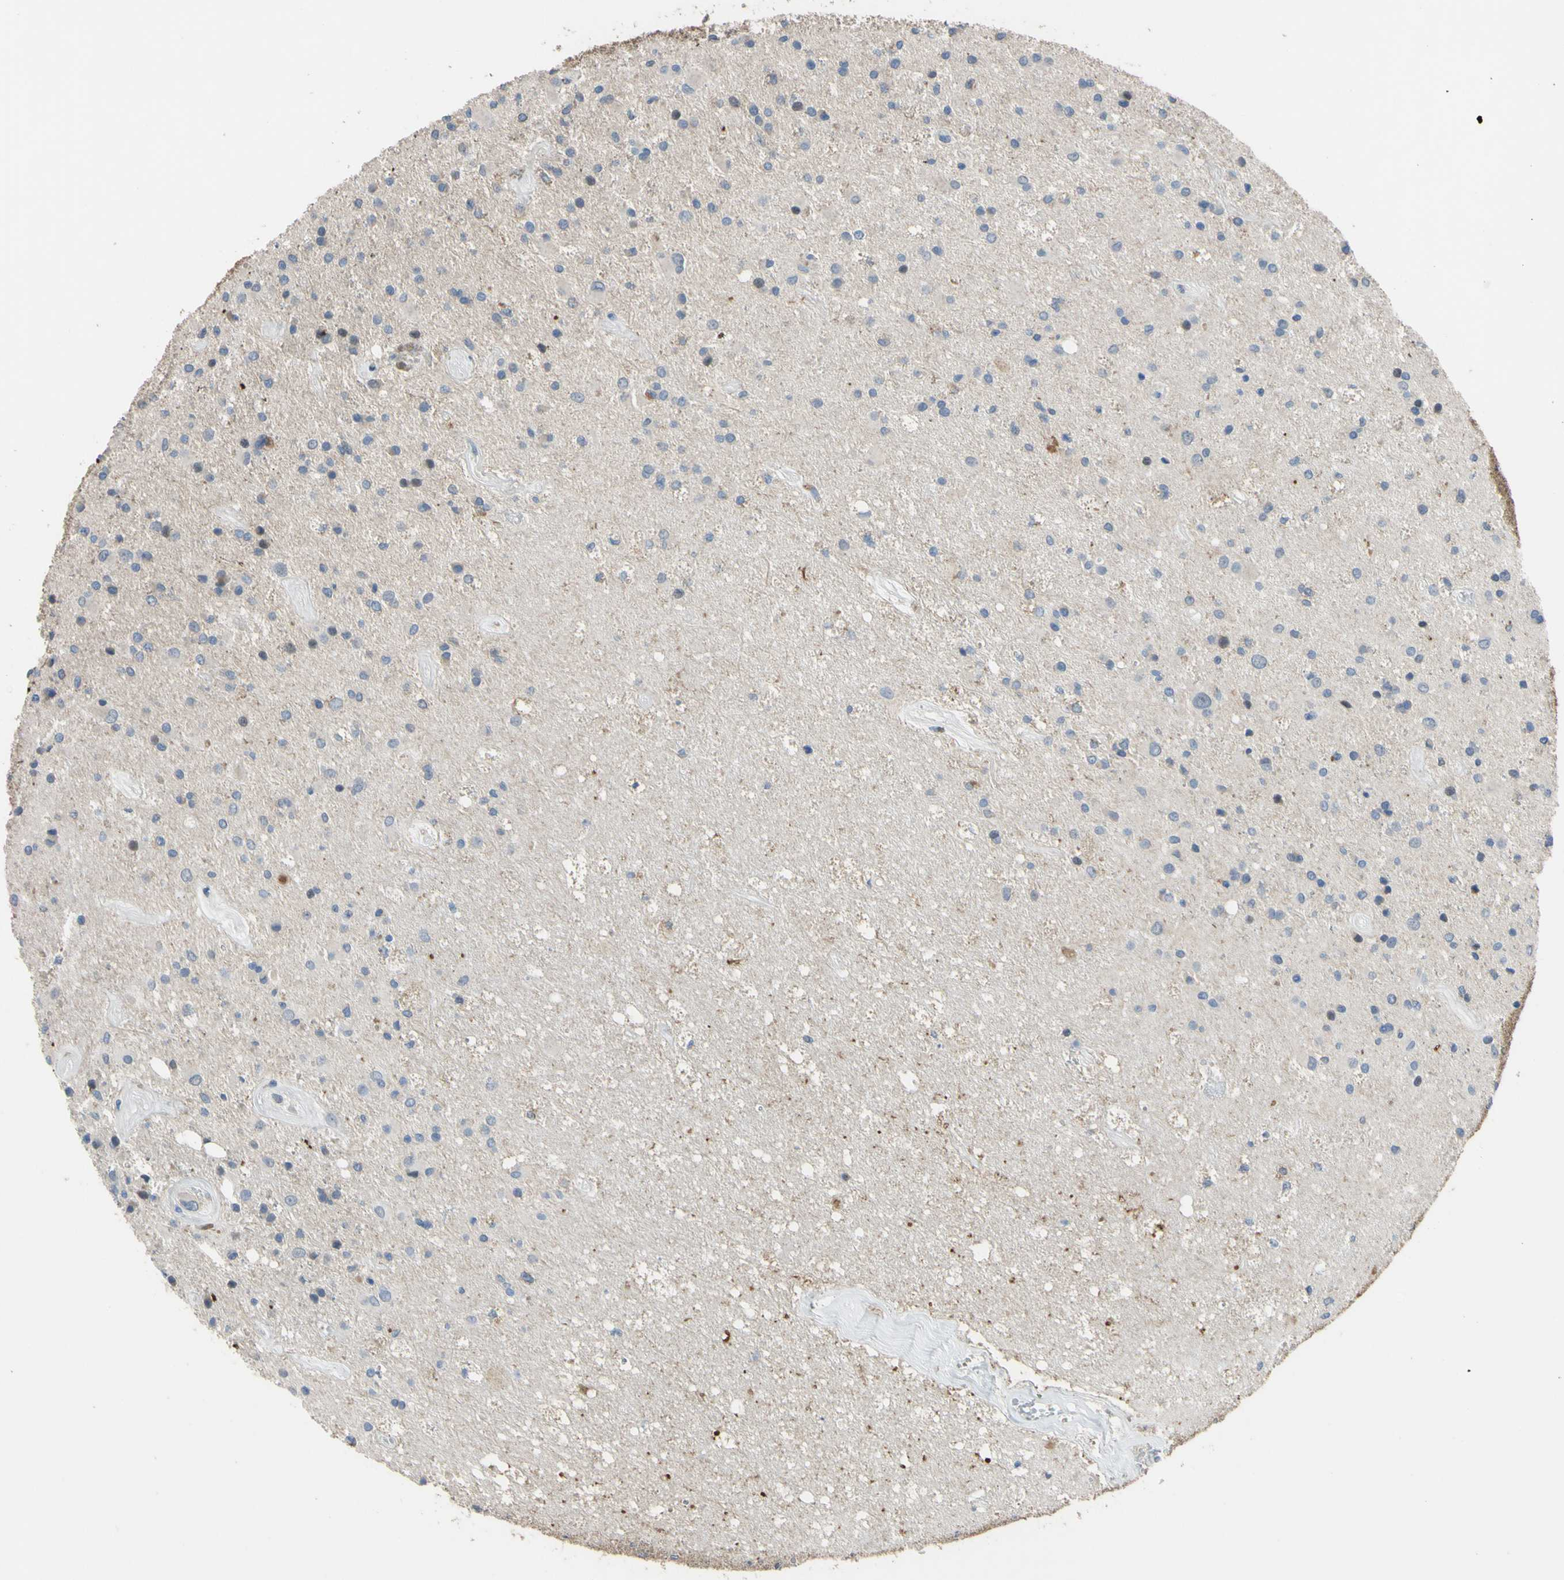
{"staining": {"intensity": "negative", "quantity": "none", "location": "none"}, "tissue": "glioma", "cell_type": "Tumor cells", "image_type": "cancer", "snomed": [{"axis": "morphology", "description": "Glioma, malignant, Low grade"}, {"axis": "topography", "description": "Brain"}], "caption": "Immunohistochemical staining of malignant glioma (low-grade) reveals no significant staining in tumor cells.", "gene": "LHX9", "patient": {"sex": "male", "age": 58}}